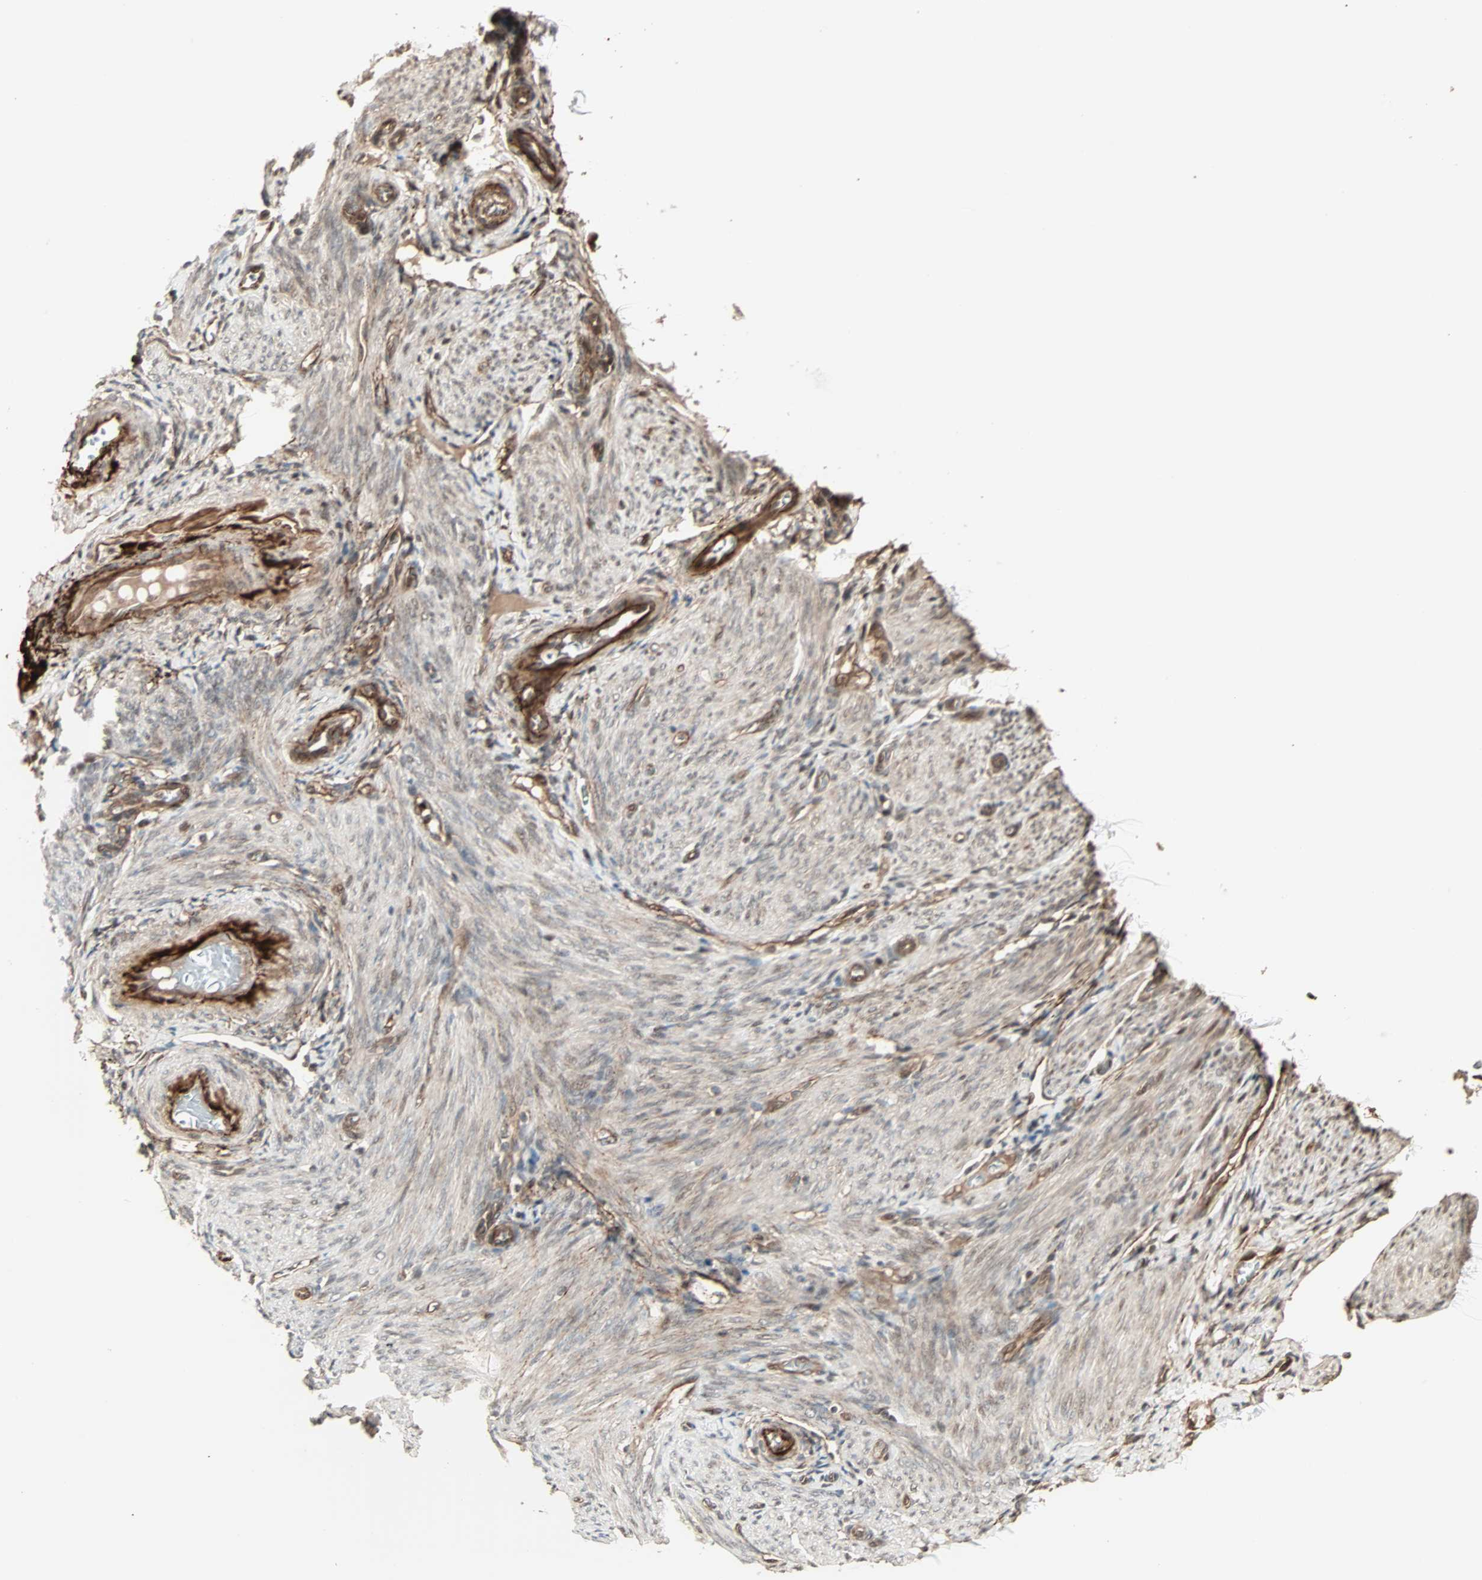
{"staining": {"intensity": "weak", "quantity": "<25%", "location": "cytoplasmic/membranous"}, "tissue": "endometrium", "cell_type": "Cells in endometrial stroma", "image_type": "normal", "snomed": [{"axis": "morphology", "description": "Normal tissue, NOS"}, {"axis": "topography", "description": "Endometrium"}], "caption": "Endometrium stained for a protein using IHC demonstrates no positivity cells in endometrial stroma.", "gene": "CALCRL", "patient": {"sex": "female", "age": 61}}